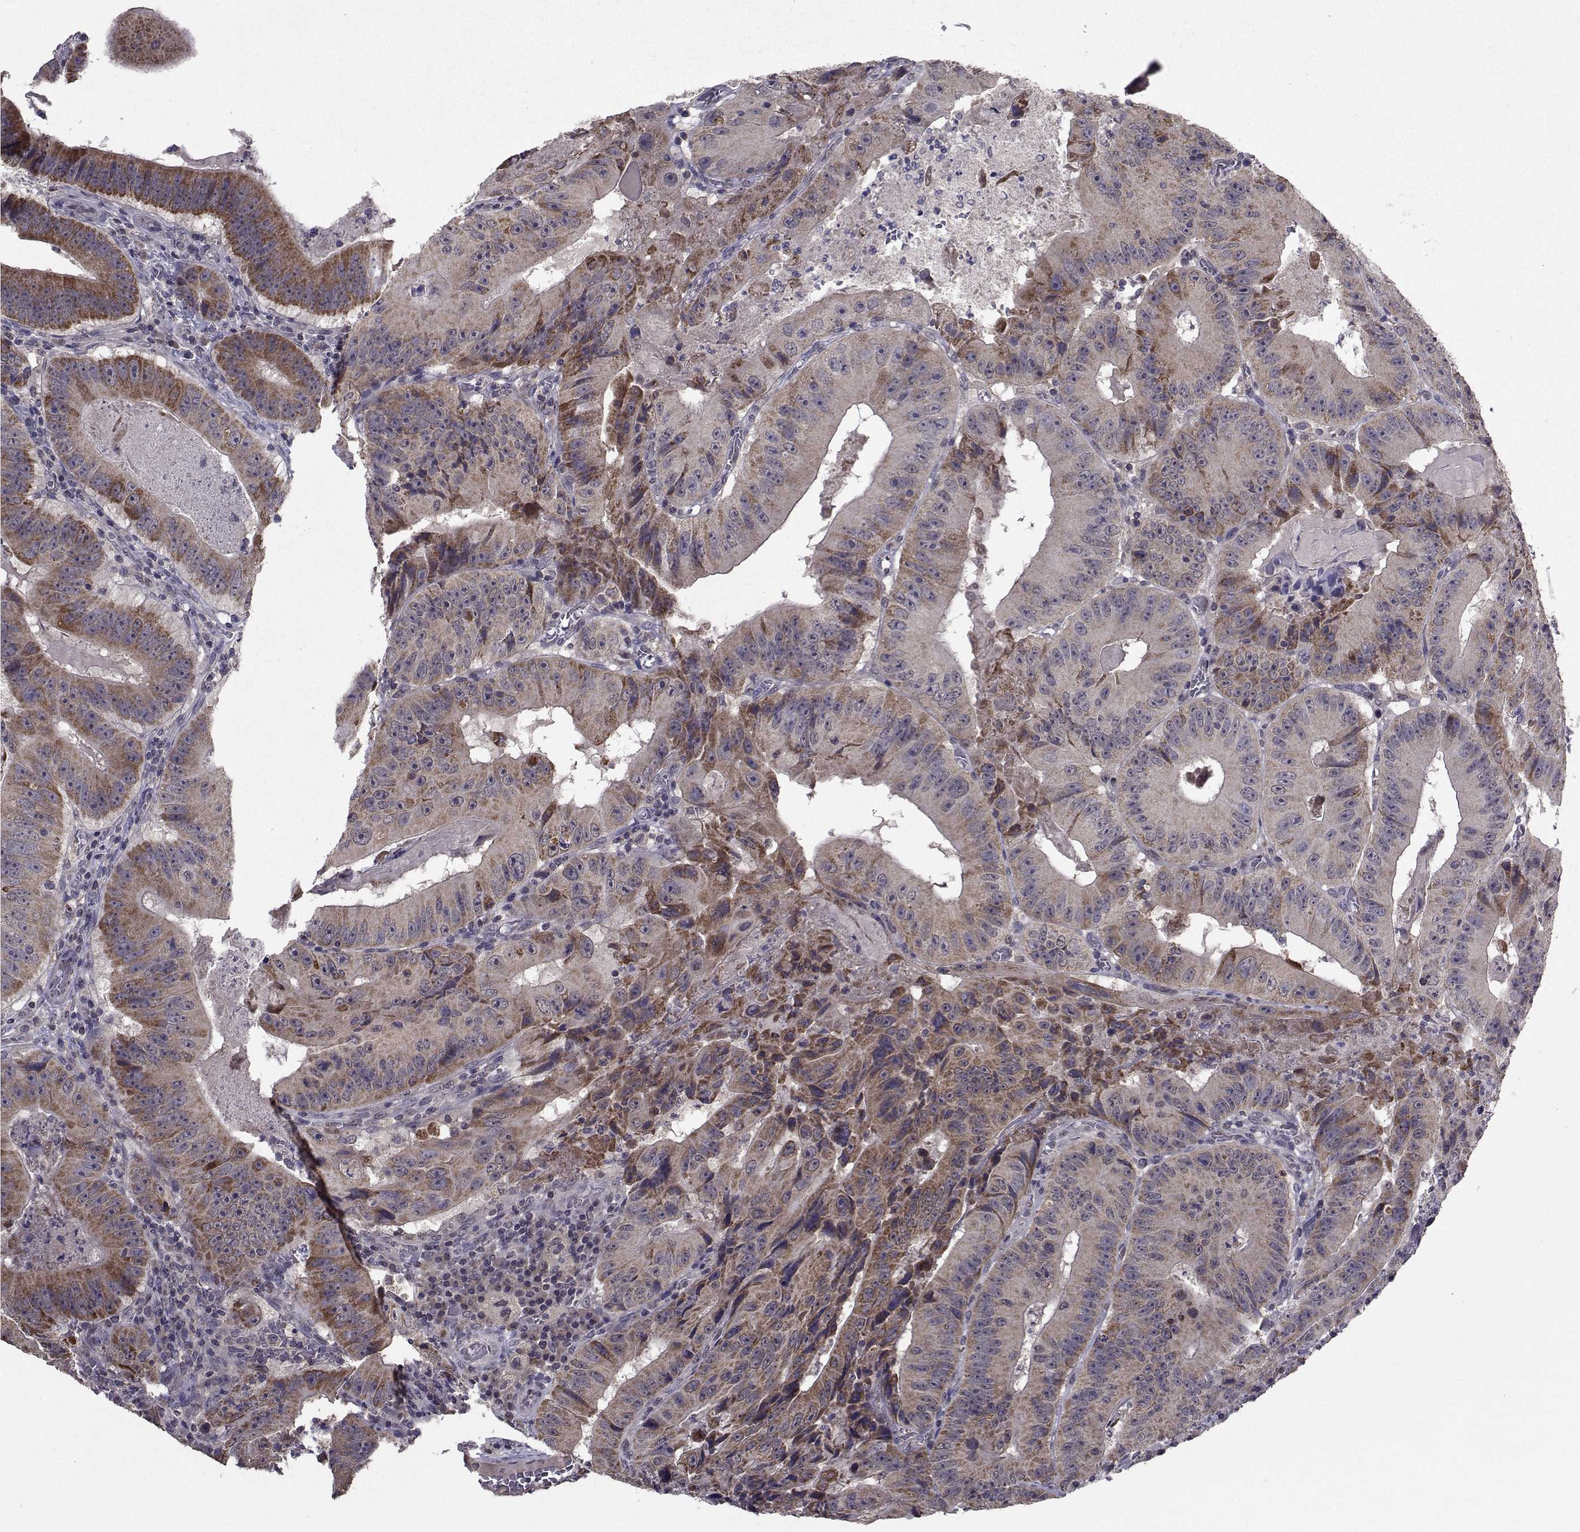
{"staining": {"intensity": "strong", "quantity": "<25%", "location": "cytoplasmic/membranous"}, "tissue": "colorectal cancer", "cell_type": "Tumor cells", "image_type": "cancer", "snomed": [{"axis": "morphology", "description": "Adenocarcinoma, NOS"}, {"axis": "topography", "description": "Colon"}], "caption": "Human colorectal cancer (adenocarcinoma) stained for a protein (brown) demonstrates strong cytoplasmic/membranous positive positivity in about <25% of tumor cells.", "gene": "CYP2S1", "patient": {"sex": "female", "age": 86}}